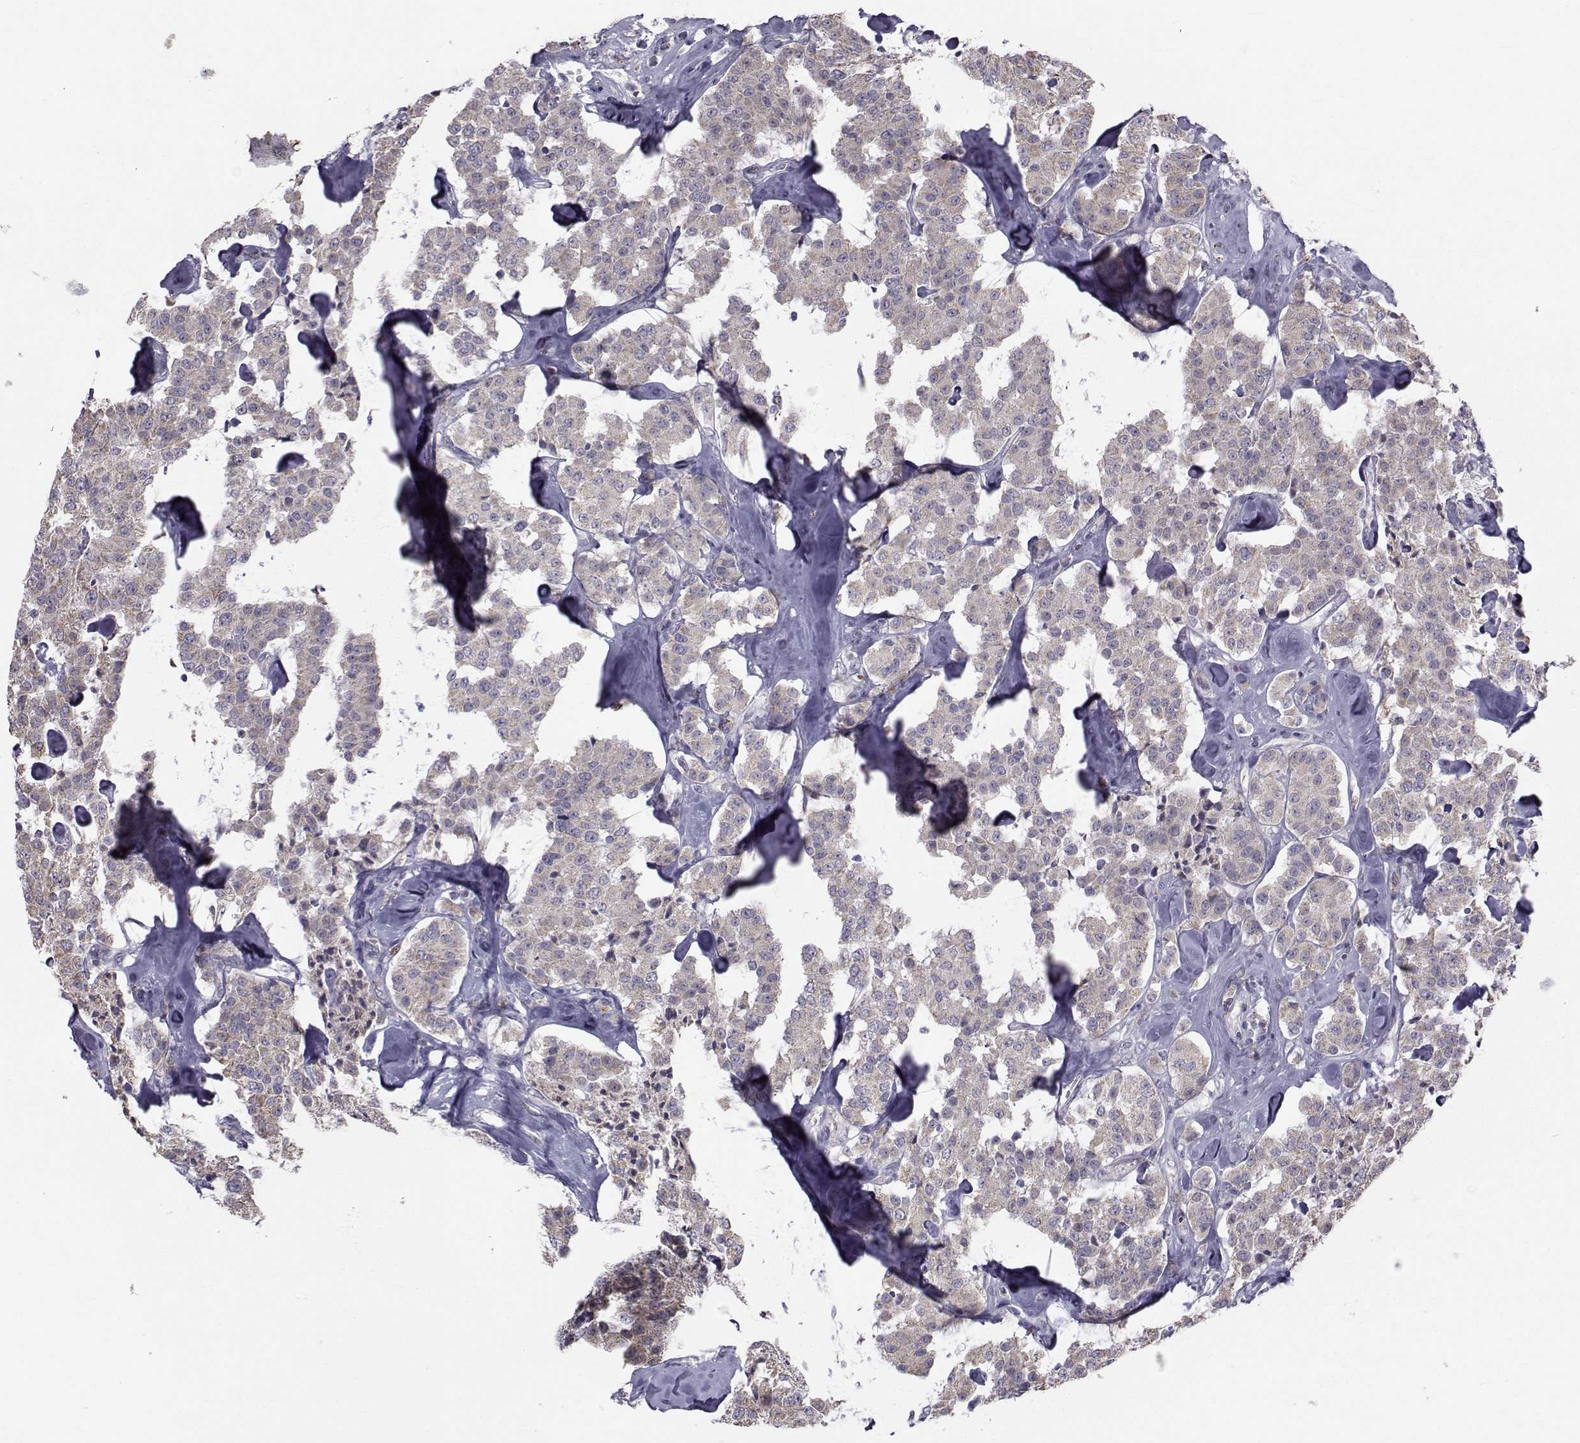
{"staining": {"intensity": "negative", "quantity": "none", "location": "none"}, "tissue": "carcinoid", "cell_type": "Tumor cells", "image_type": "cancer", "snomed": [{"axis": "morphology", "description": "Carcinoid, malignant, NOS"}, {"axis": "topography", "description": "Pancreas"}], "caption": "Tumor cells are negative for brown protein staining in carcinoid.", "gene": "ANGPT1", "patient": {"sex": "male", "age": 41}}